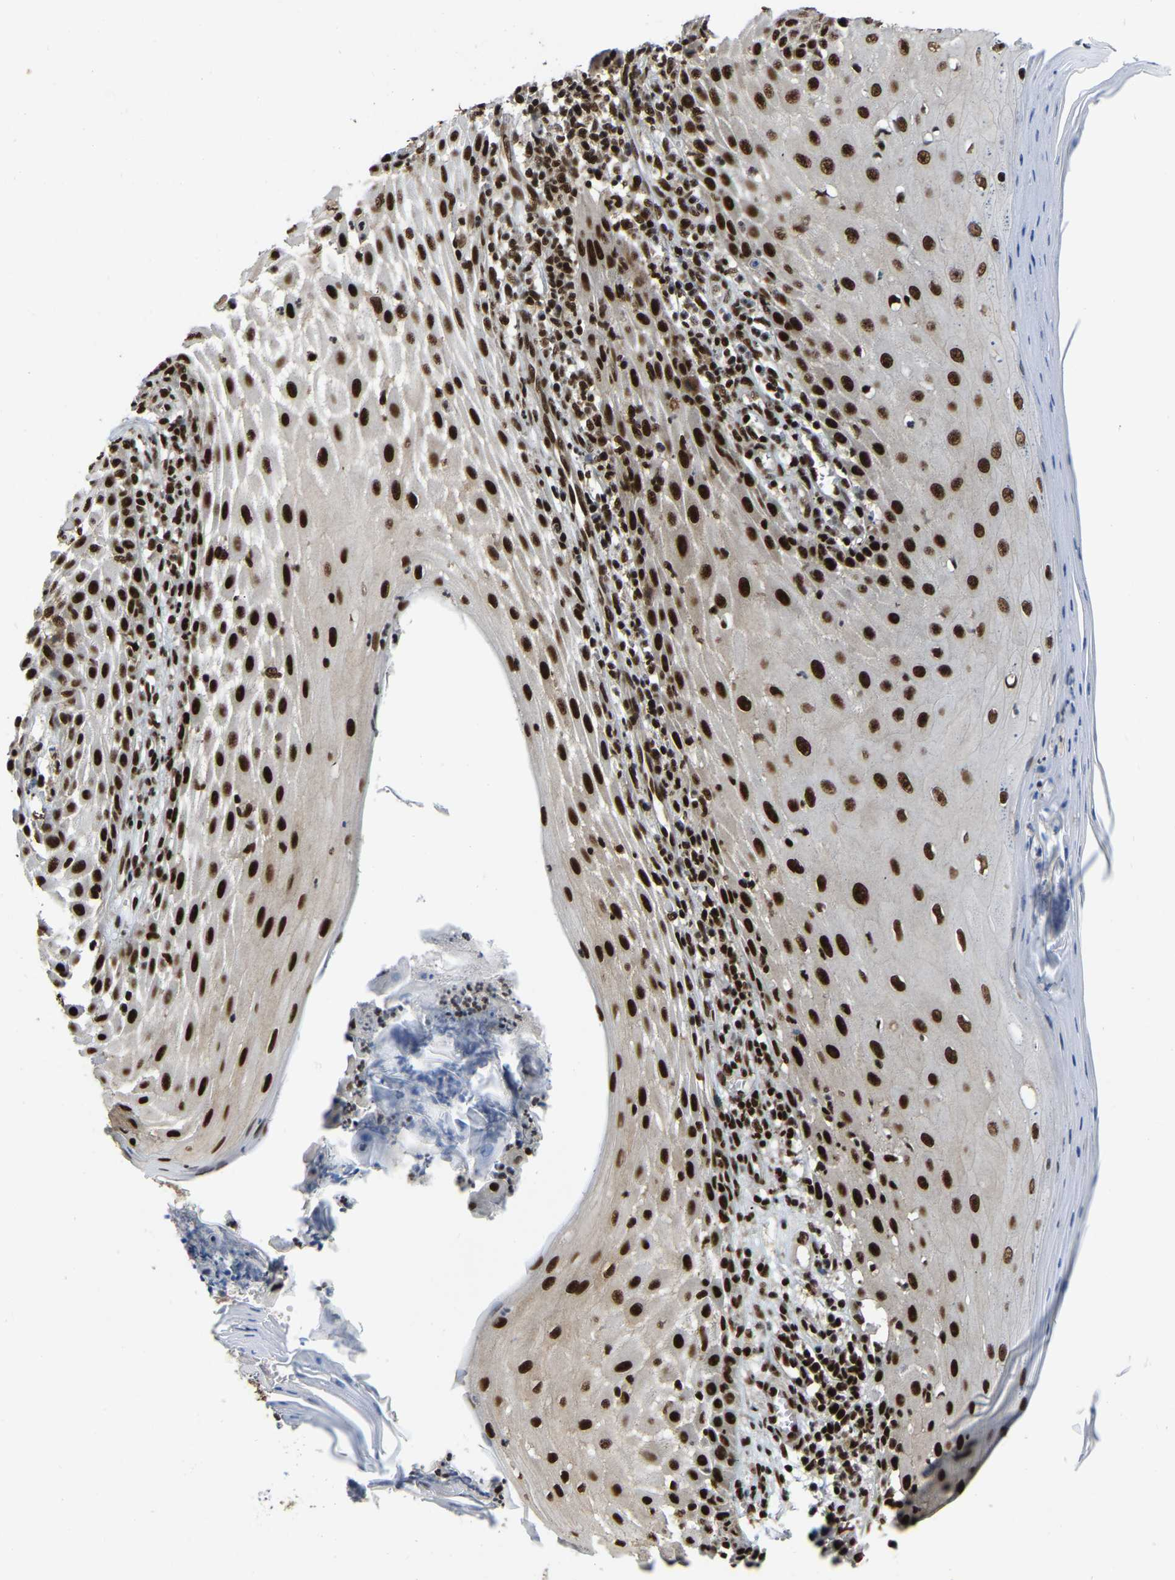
{"staining": {"intensity": "strong", "quantity": ">75%", "location": "nuclear"}, "tissue": "skin cancer", "cell_type": "Tumor cells", "image_type": "cancer", "snomed": [{"axis": "morphology", "description": "Squamous cell carcinoma, NOS"}, {"axis": "topography", "description": "Skin"}], "caption": "Brown immunohistochemical staining in skin squamous cell carcinoma reveals strong nuclear staining in about >75% of tumor cells. The staining was performed using DAB to visualize the protein expression in brown, while the nuclei were stained in blue with hematoxylin (Magnification: 20x).", "gene": "TBL1XR1", "patient": {"sex": "female", "age": 73}}